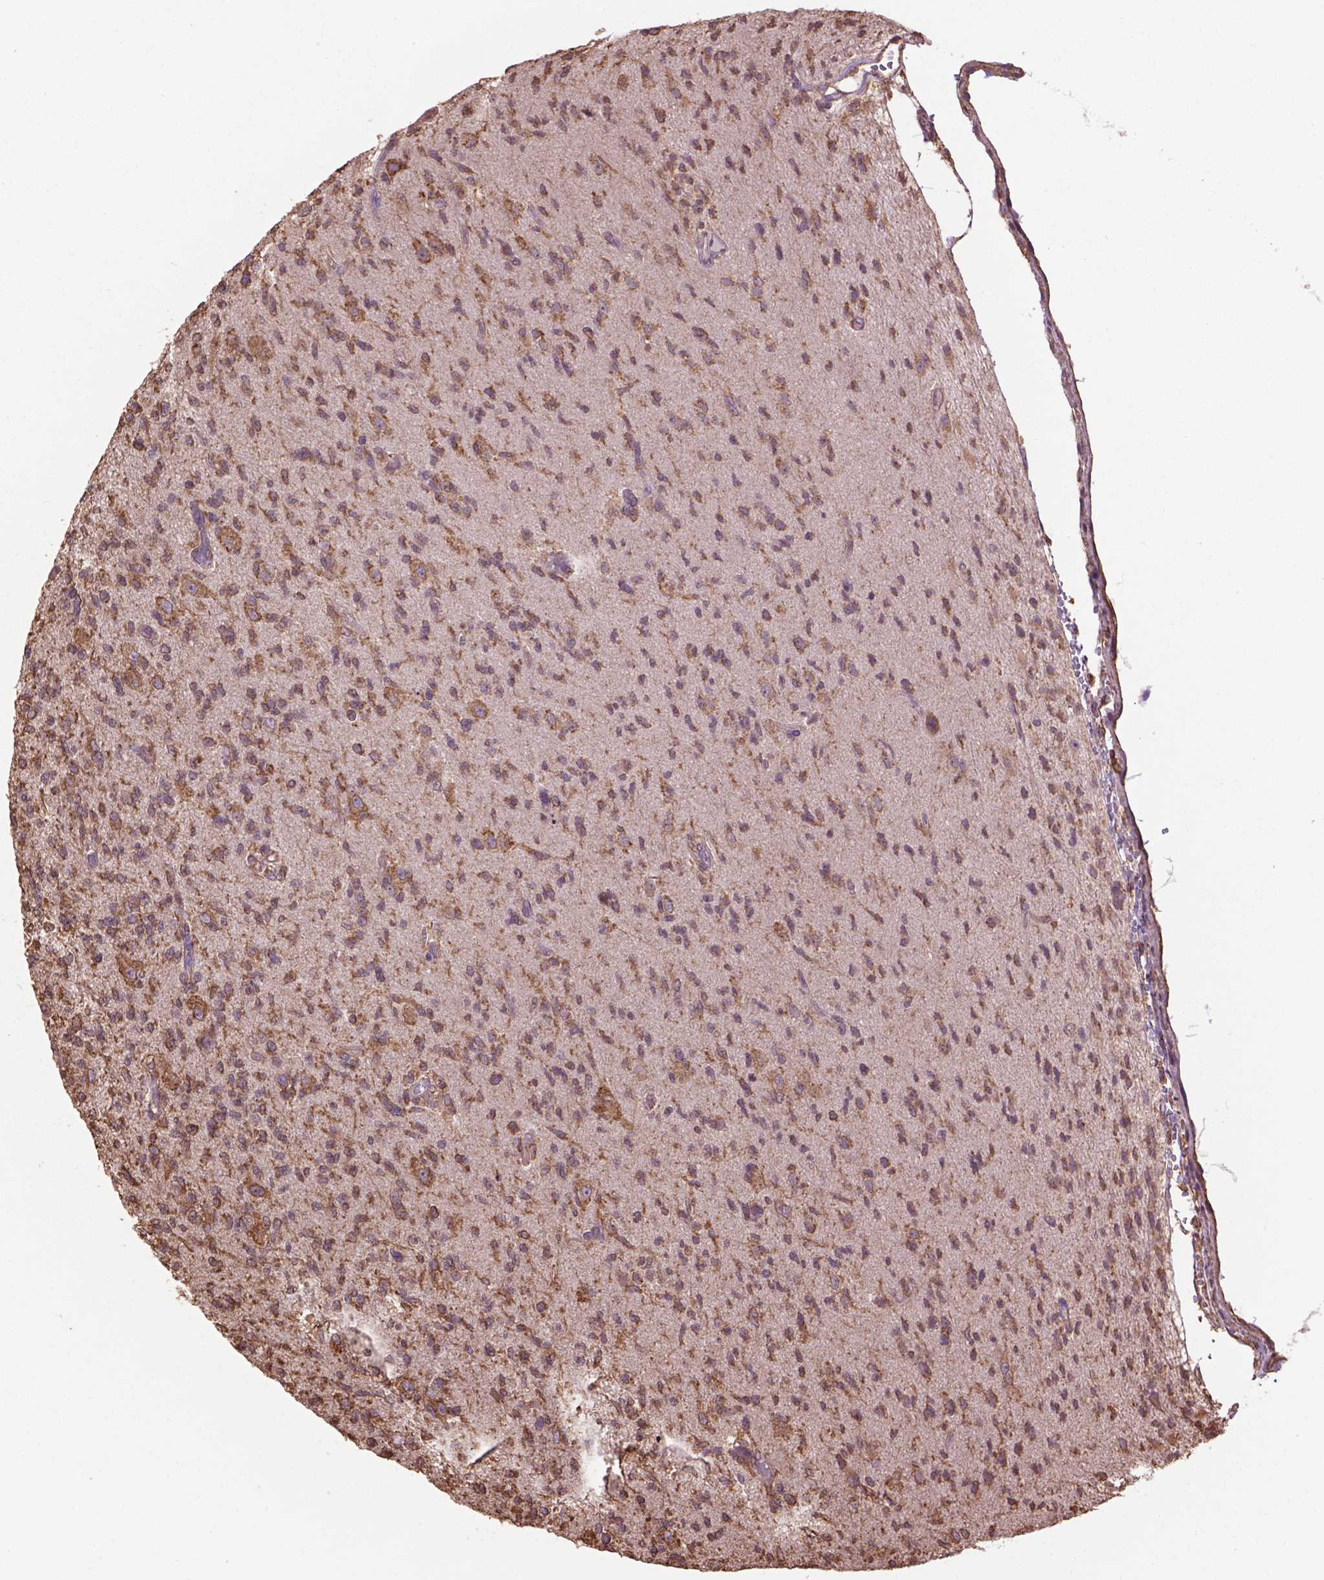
{"staining": {"intensity": "moderate", "quantity": ">75%", "location": "cytoplasmic/membranous"}, "tissue": "glioma", "cell_type": "Tumor cells", "image_type": "cancer", "snomed": [{"axis": "morphology", "description": "Glioma, malignant, High grade"}, {"axis": "topography", "description": "Brain"}], "caption": "Protein staining demonstrates moderate cytoplasmic/membranous expression in about >75% of tumor cells in high-grade glioma (malignant).", "gene": "PPP2R5E", "patient": {"sex": "male", "age": 56}}